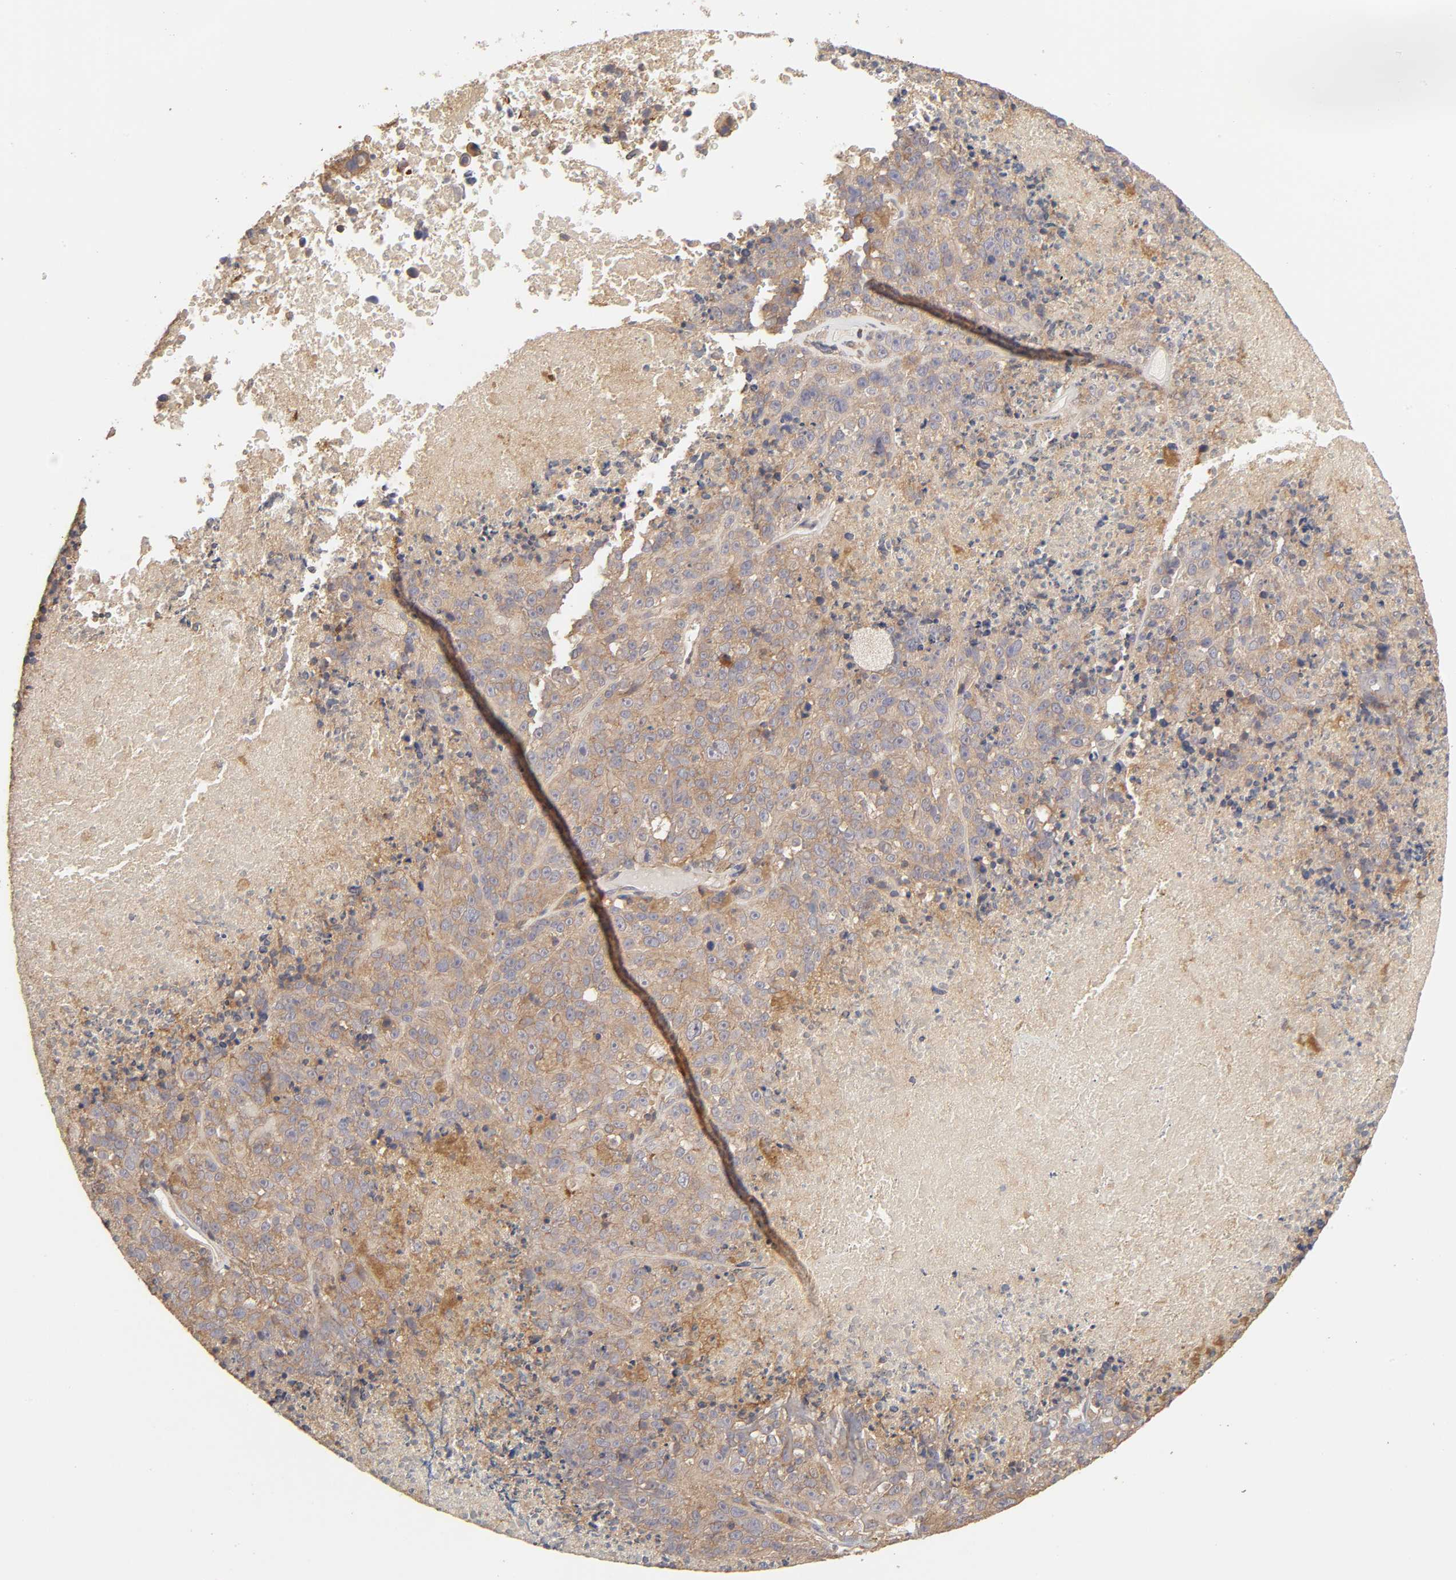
{"staining": {"intensity": "weak", "quantity": ">75%", "location": "cytoplasmic/membranous"}, "tissue": "melanoma", "cell_type": "Tumor cells", "image_type": "cancer", "snomed": [{"axis": "morphology", "description": "Malignant melanoma, Metastatic site"}, {"axis": "topography", "description": "Cerebral cortex"}], "caption": "This image demonstrates IHC staining of malignant melanoma (metastatic site), with low weak cytoplasmic/membranous positivity in about >75% of tumor cells.", "gene": "AP1G2", "patient": {"sex": "female", "age": 52}}